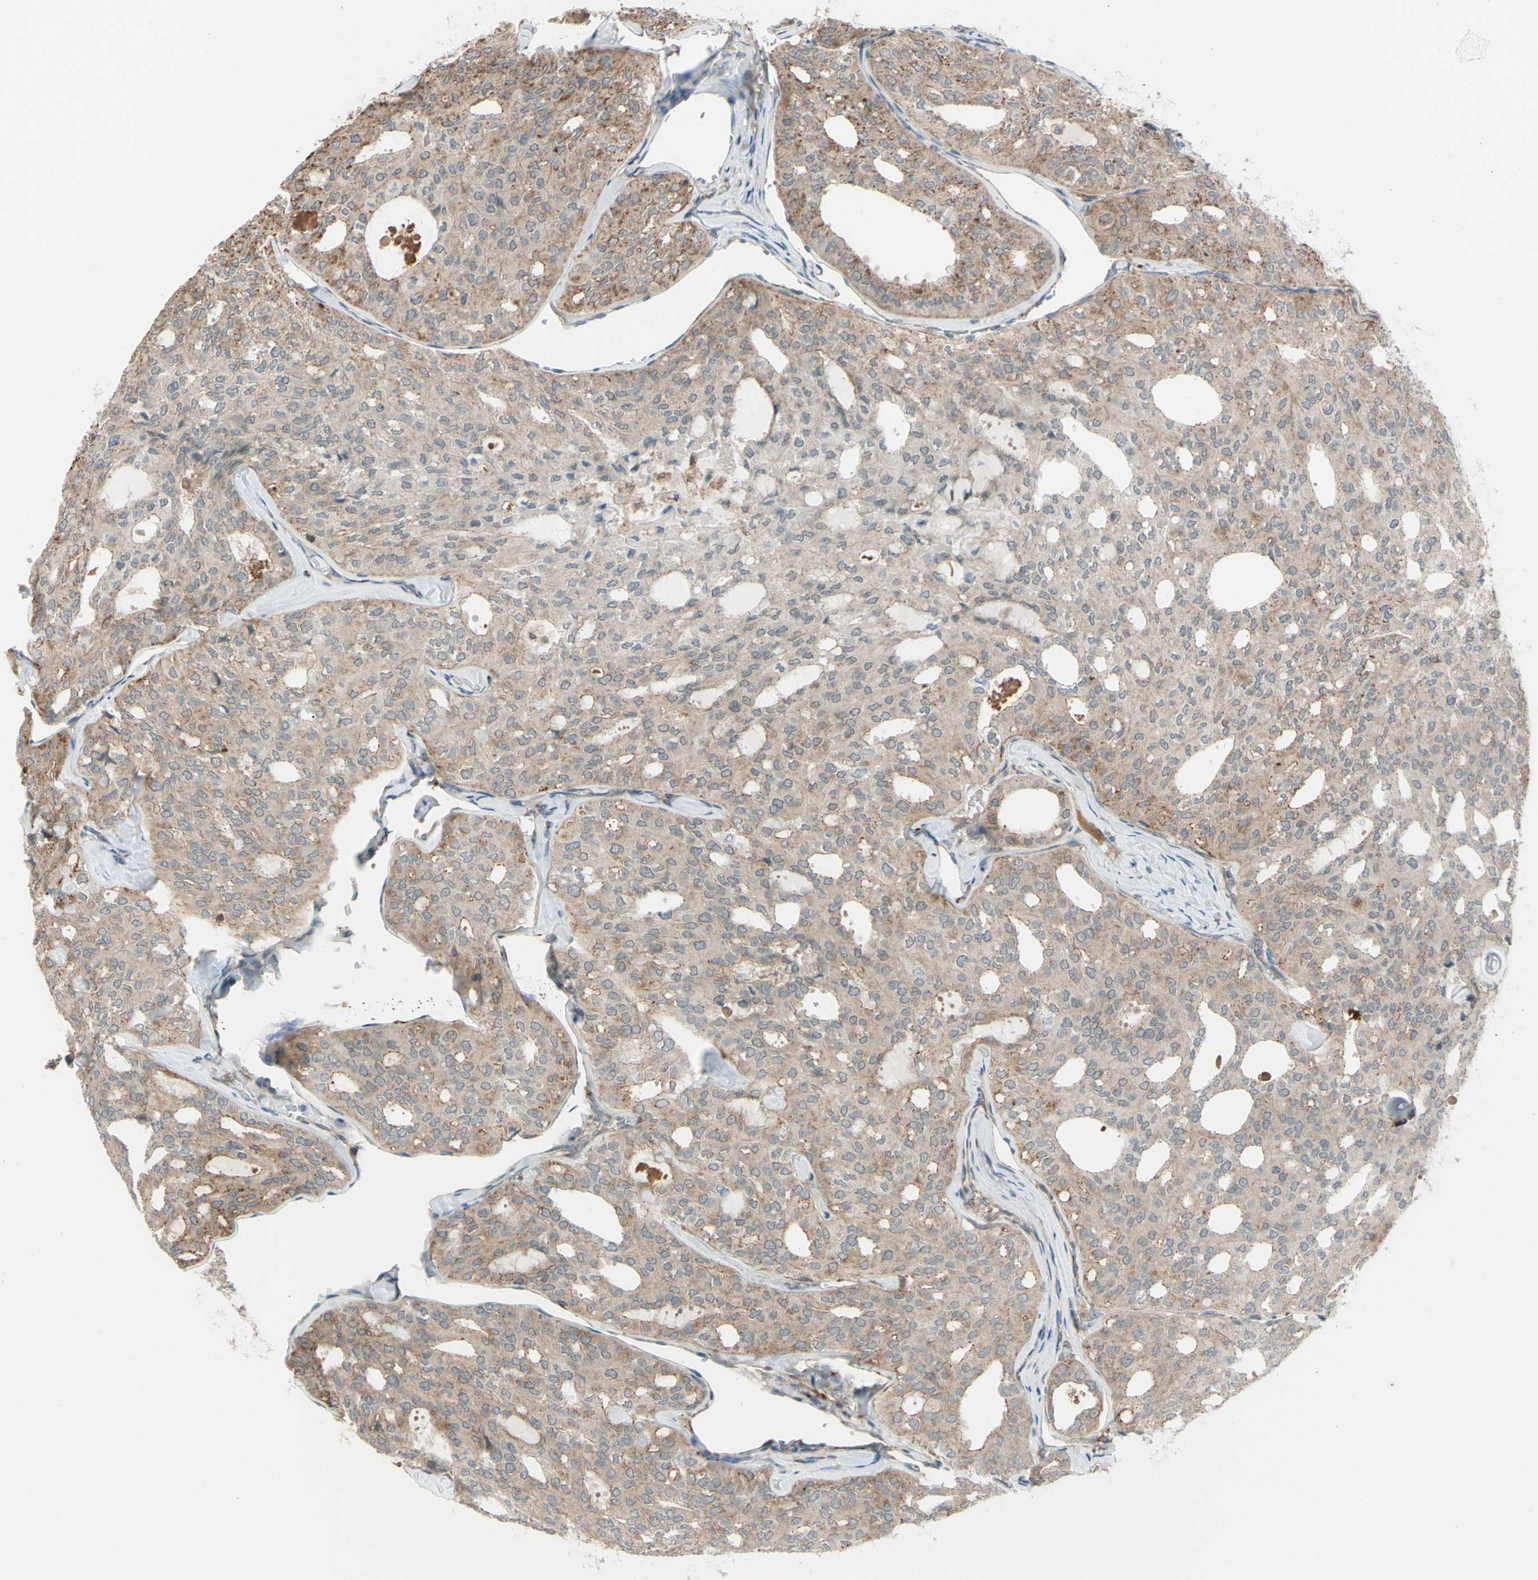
{"staining": {"intensity": "weak", "quantity": "25%-75%", "location": "cytoplasmic/membranous"}, "tissue": "thyroid cancer", "cell_type": "Tumor cells", "image_type": "cancer", "snomed": [{"axis": "morphology", "description": "Follicular adenoma carcinoma, NOS"}, {"axis": "topography", "description": "Thyroid gland"}], "caption": "Thyroid cancer stained with immunohistochemistry demonstrates weak cytoplasmic/membranous expression in approximately 25%-75% of tumor cells.", "gene": "FLII", "patient": {"sex": "male", "age": 75}}